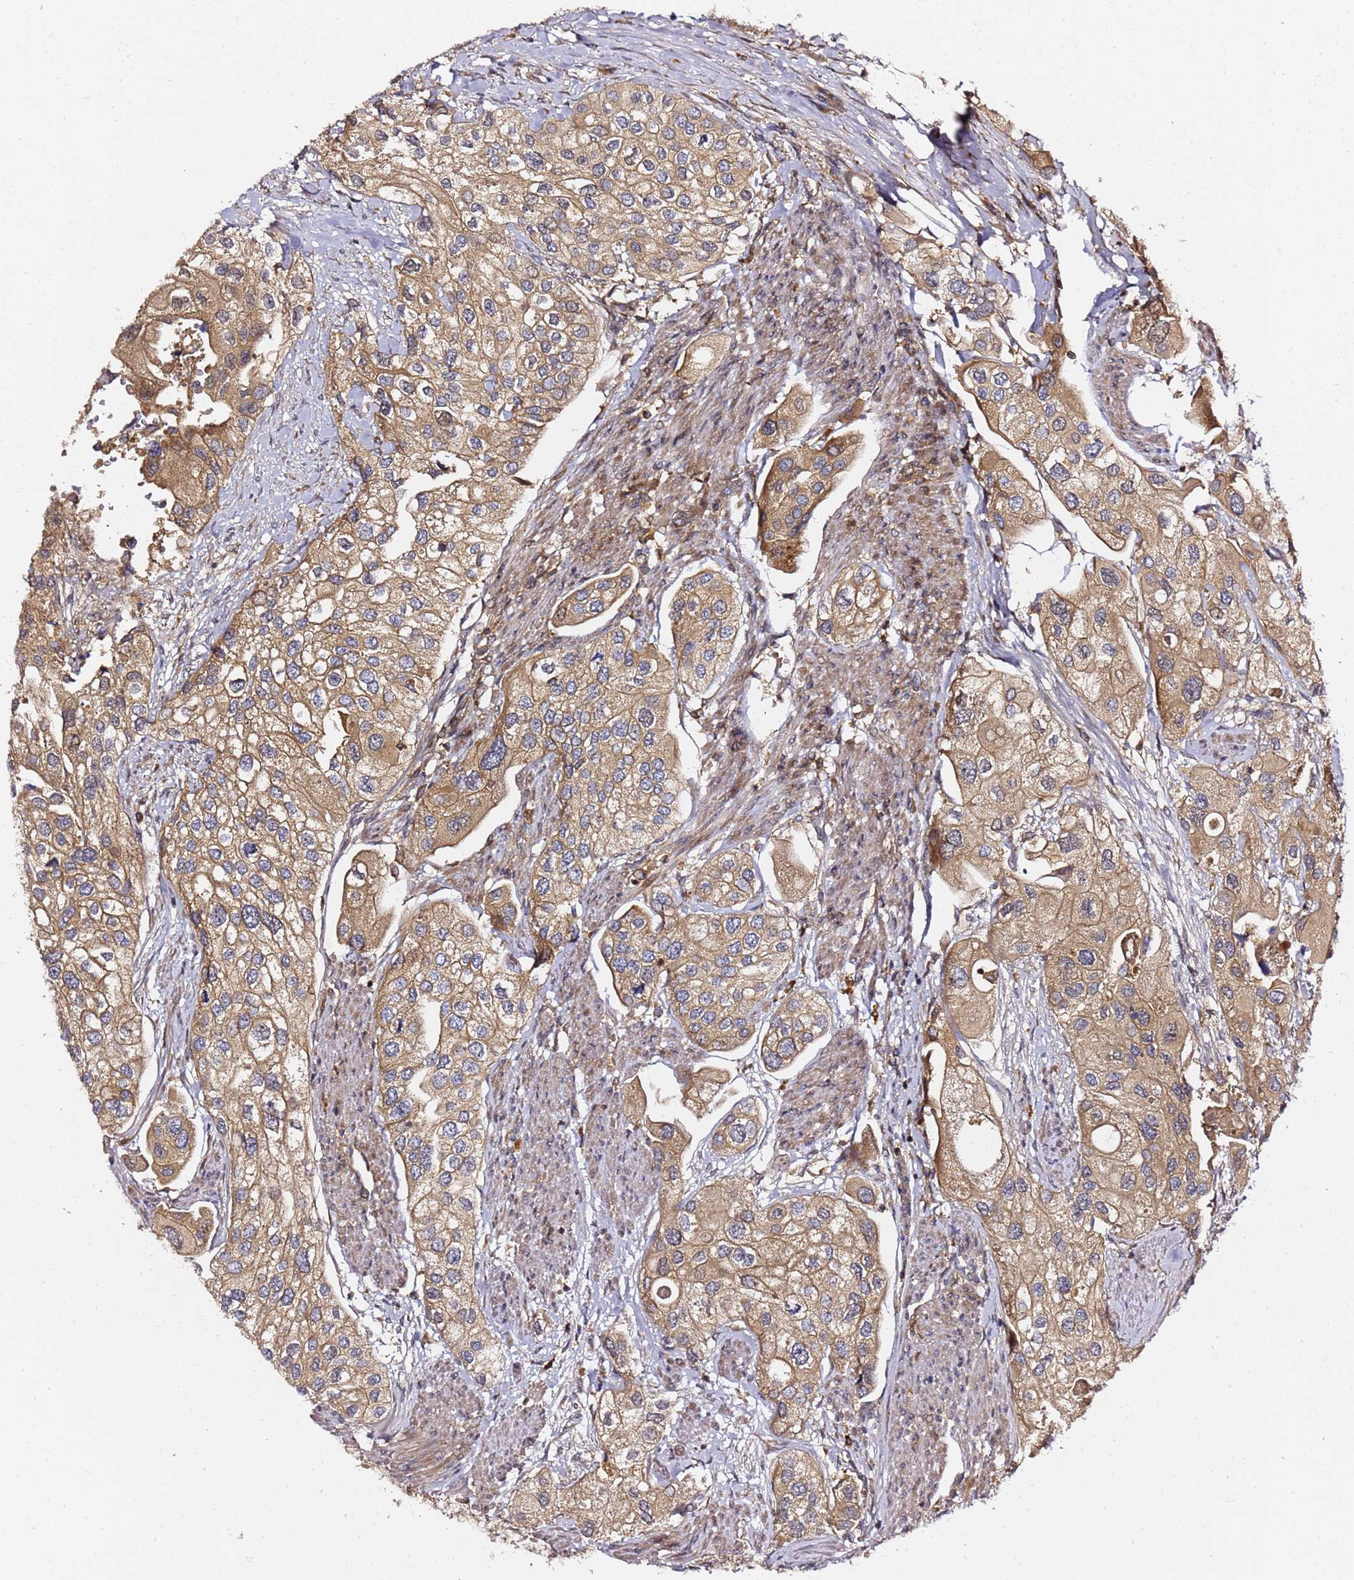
{"staining": {"intensity": "moderate", "quantity": ">75%", "location": "cytoplasmic/membranous"}, "tissue": "urothelial cancer", "cell_type": "Tumor cells", "image_type": "cancer", "snomed": [{"axis": "morphology", "description": "Urothelial carcinoma, High grade"}, {"axis": "topography", "description": "Urinary bladder"}], "caption": "Approximately >75% of tumor cells in human urothelial carcinoma (high-grade) display moderate cytoplasmic/membranous protein positivity as visualized by brown immunohistochemical staining.", "gene": "PRMT7", "patient": {"sex": "male", "age": 64}}